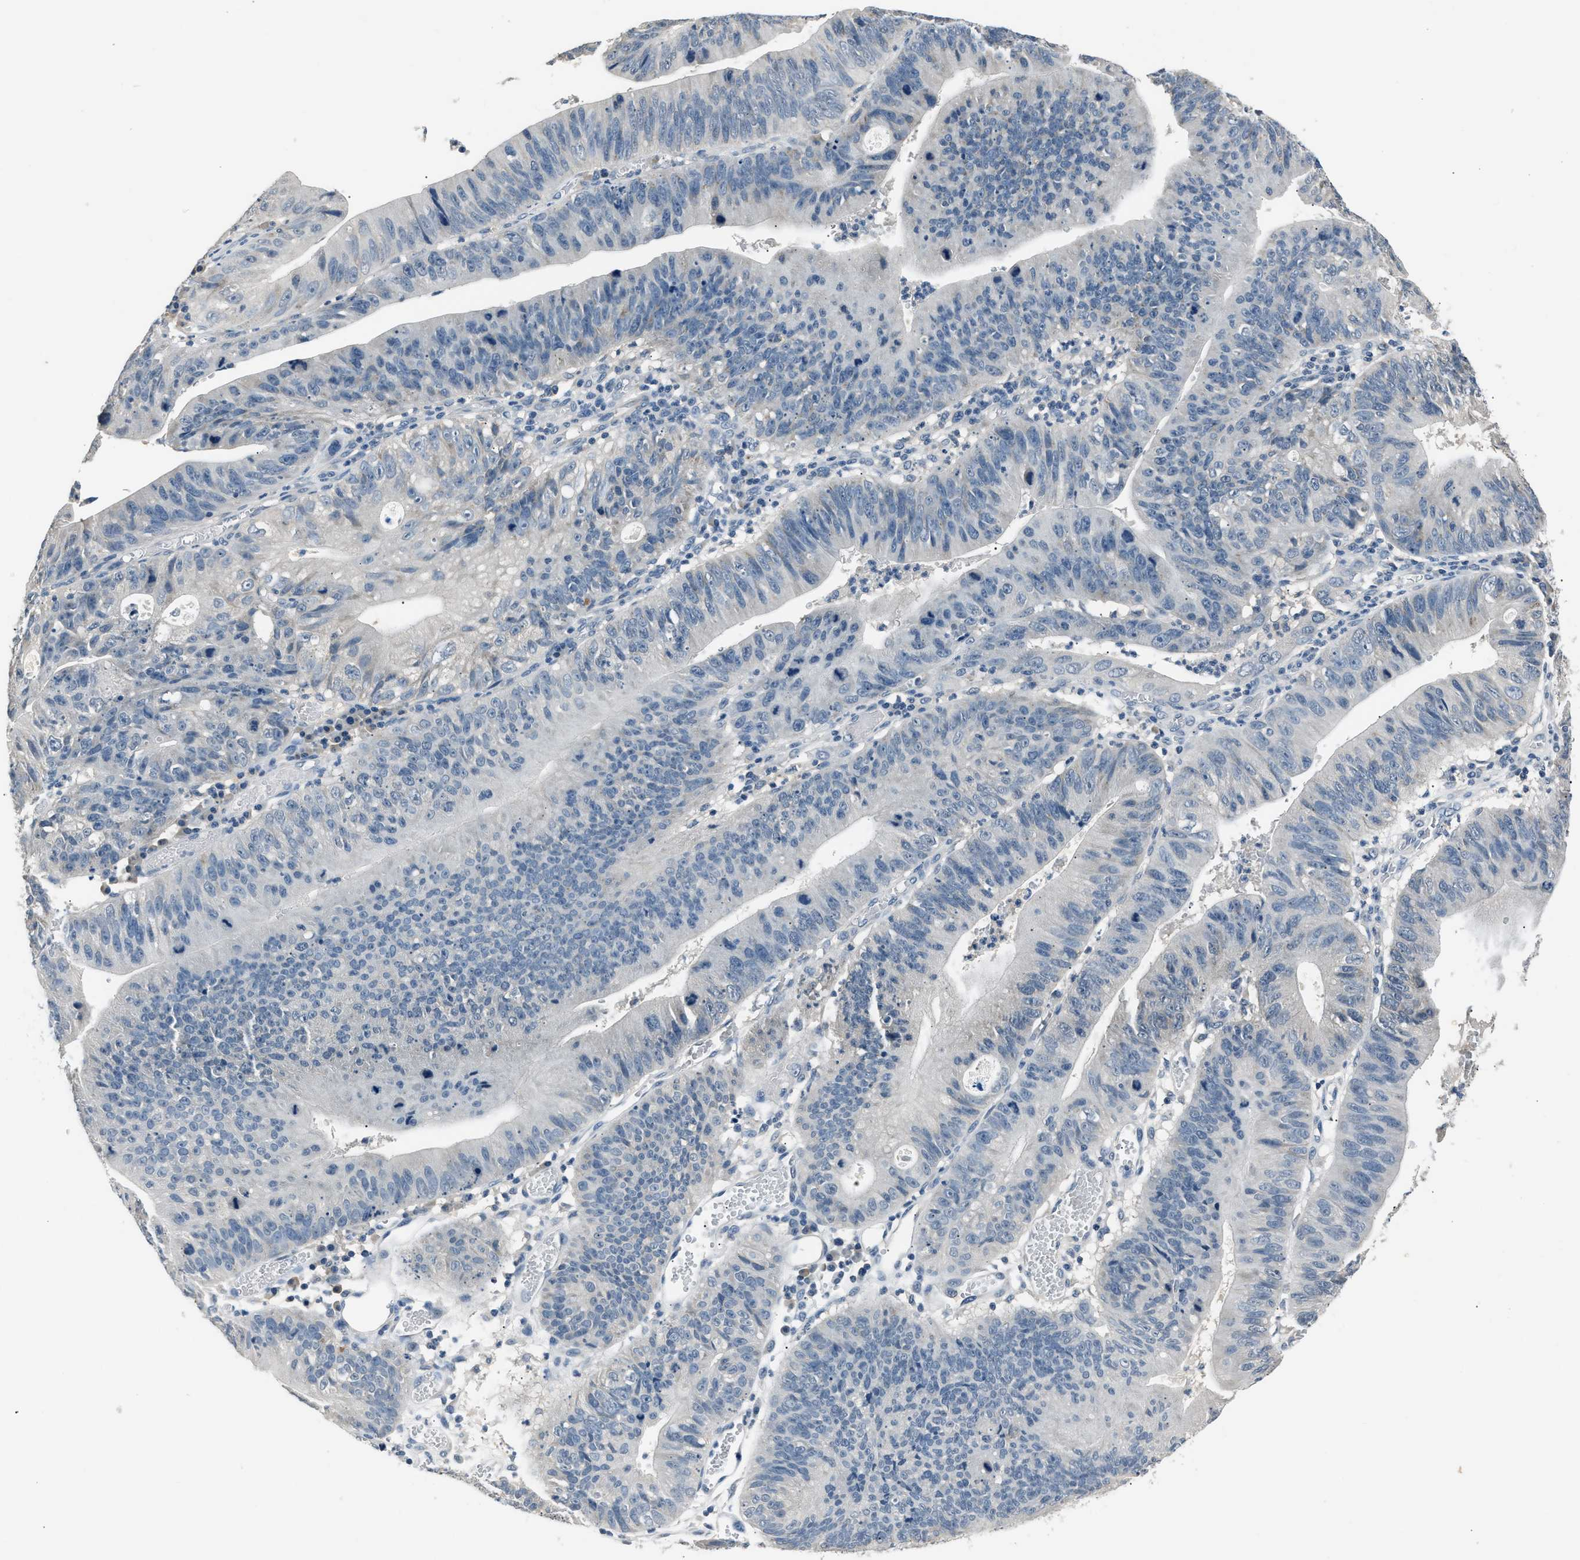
{"staining": {"intensity": "negative", "quantity": "none", "location": "none"}, "tissue": "stomach cancer", "cell_type": "Tumor cells", "image_type": "cancer", "snomed": [{"axis": "morphology", "description": "Adenocarcinoma, NOS"}, {"axis": "topography", "description": "Stomach"}], "caption": "Immunohistochemical staining of stomach cancer shows no significant positivity in tumor cells.", "gene": "INHA", "patient": {"sex": "male", "age": 59}}